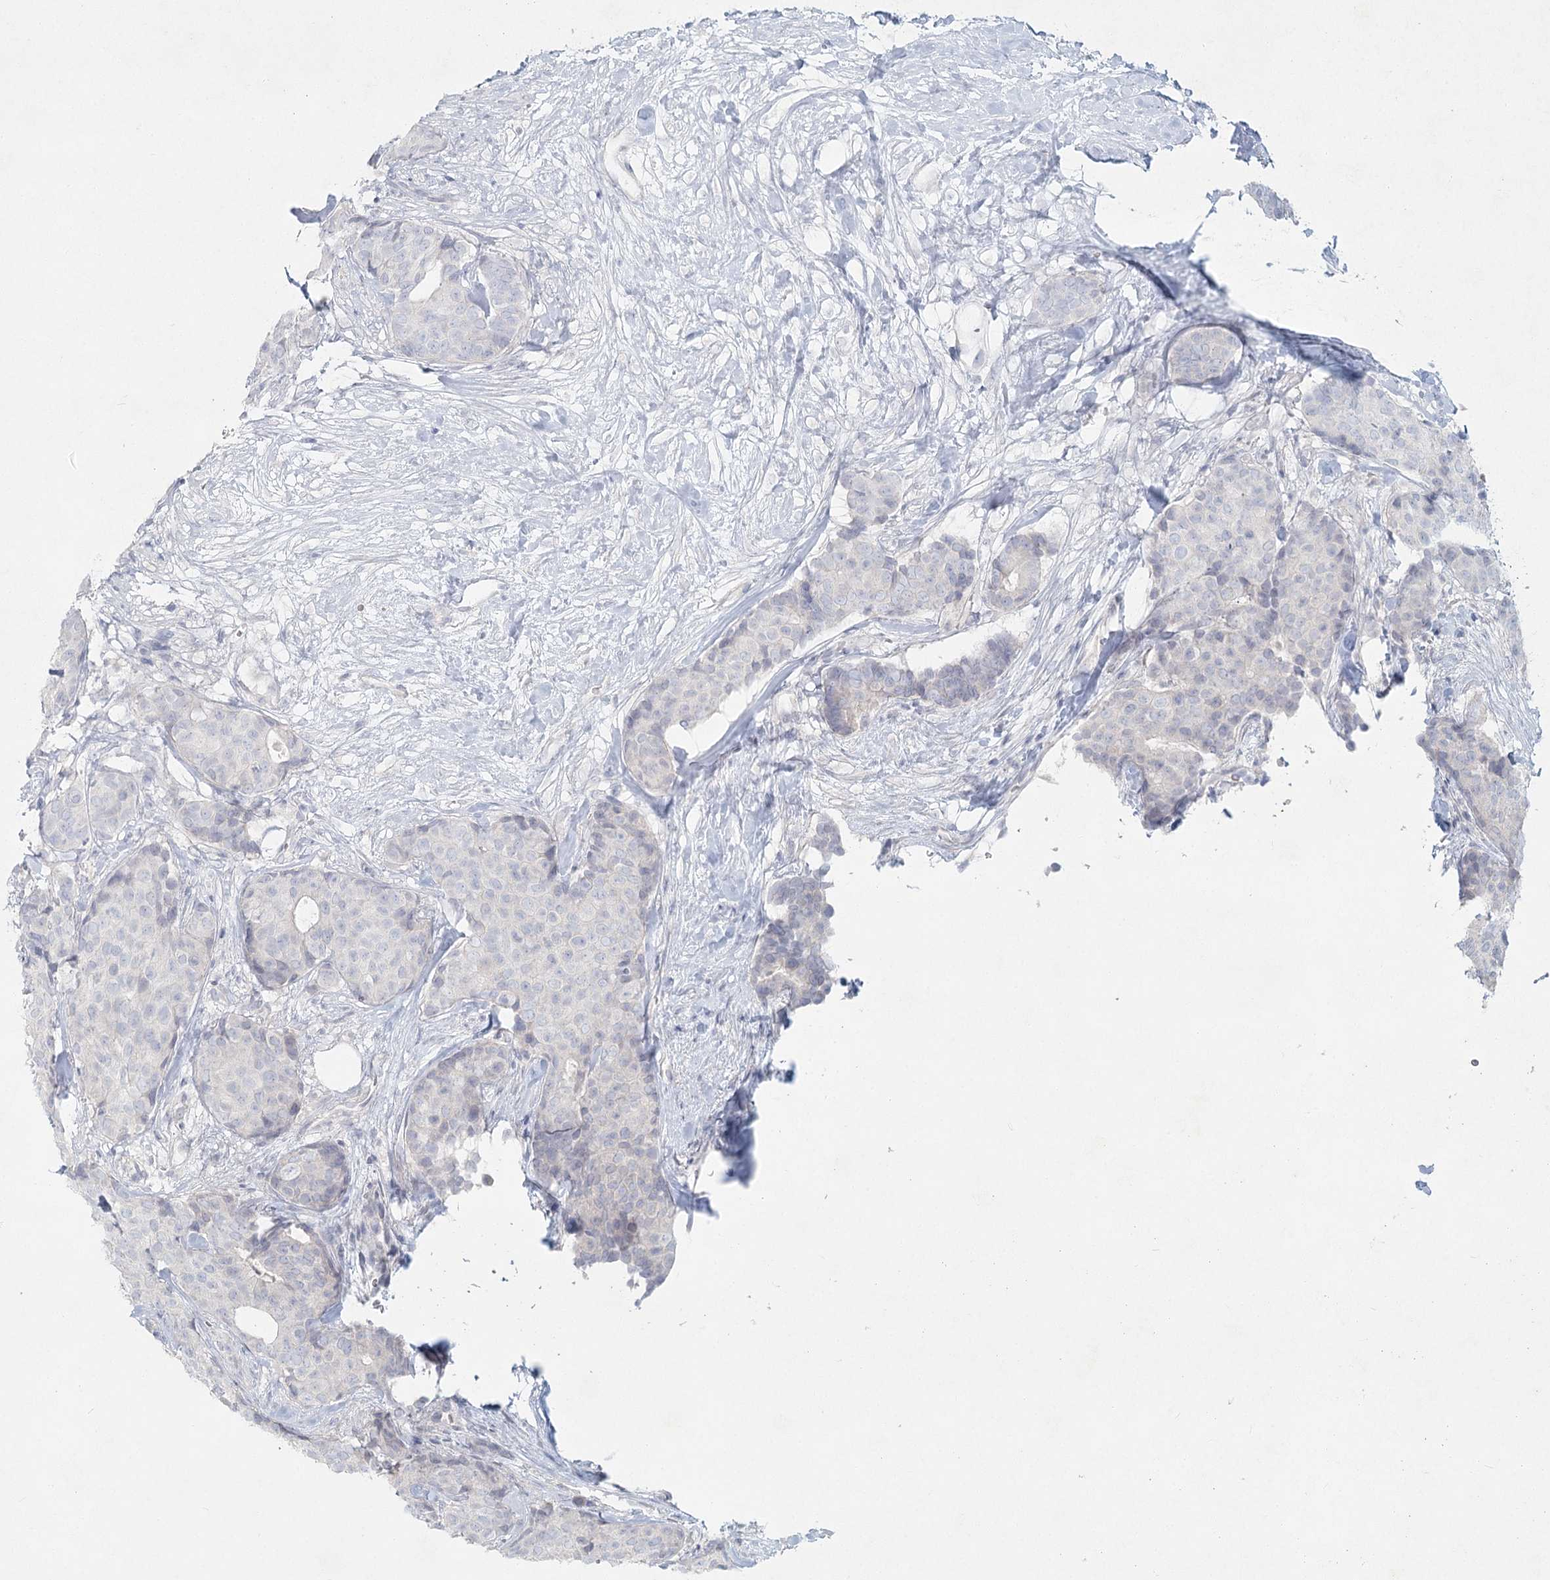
{"staining": {"intensity": "negative", "quantity": "none", "location": "none"}, "tissue": "breast cancer", "cell_type": "Tumor cells", "image_type": "cancer", "snomed": [{"axis": "morphology", "description": "Duct carcinoma"}, {"axis": "topography", "description": "Breast"}], "caption": "Immunohistochemistry of infiltrating ductal carcinoma (breast) demonstrates no expression in tumor cells.", "gene": "LRP2BP", "patient": {"sex": "female", "age": 75}}